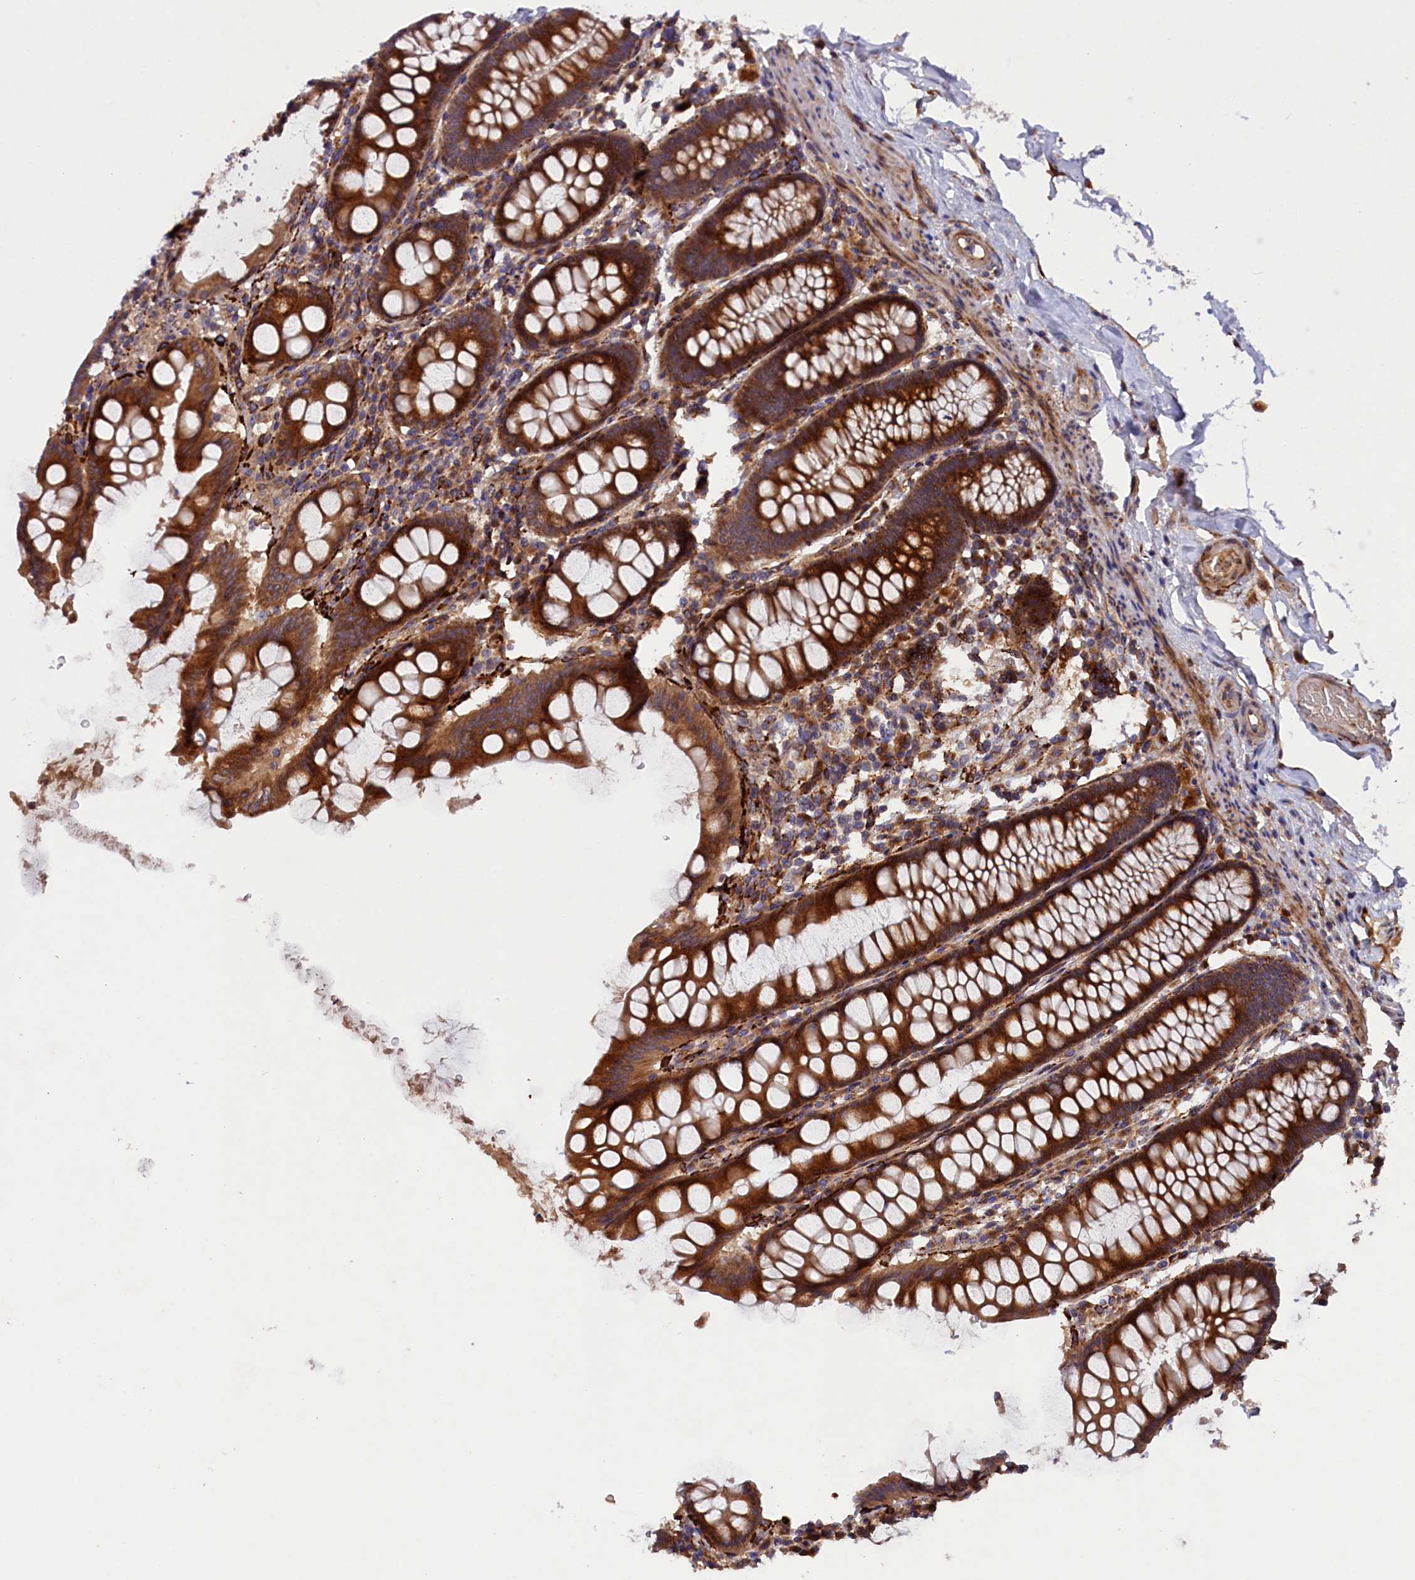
{"staining": {"intensity": "weak", "quantity": ">75%", "location": "cytoplasmic/membranous"}, "tissue": "colon", "cell_type": "Endothelial cells", "image_type": "normal", "snomed": [{"axis": "morphology", "description": "Normal tissue, NOS"}, {"axis": "topography", "description": "Colon"}], "caption": "Protein staining of unremarkable colon displays weak cytoplasmic/membranous expression in about >75% of endothelial cells. (DAB IHC with brightfield microscopy, high magnification).", "gene": "ARRDC4", "patient": {"sex": "female", "age": 79}}